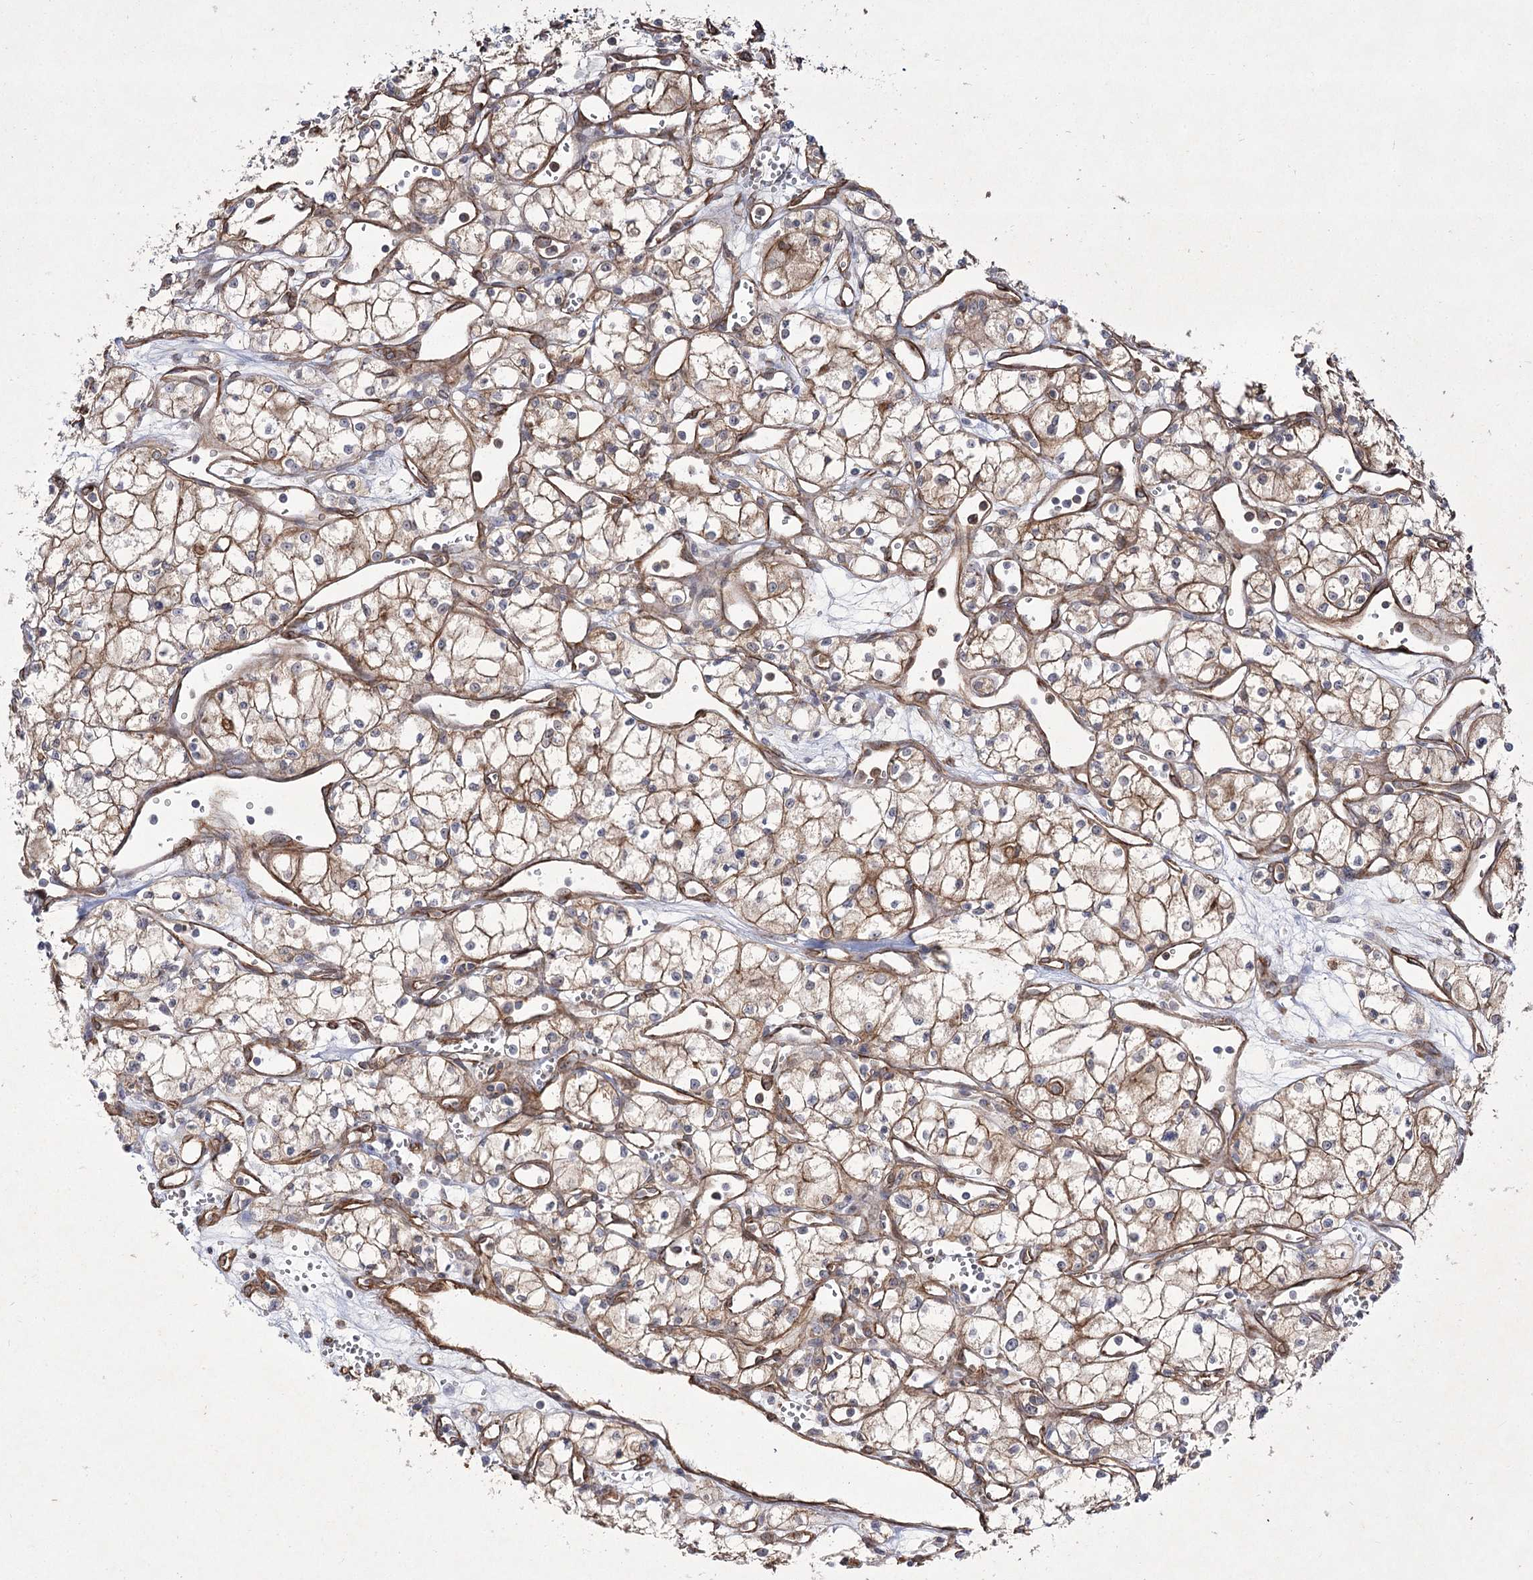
{"staining": {"intensity": "moderate", "quantity": "25%-75%", "location": "cytoplasmic/membranous"}, "tissue": "renal cancer", "cell_type": "Tumor cells", "image_type": "cancer", "snomed": [{"axis": "morphology", "description": "Adenocarcinoma, NOS"}, {"axis": "topography", "description": "Kidney"}], "caption": "Adenocarcinoma (renal) stained for a protein (brown) reveals moderate cytoplasmic/membranous positive expression in about 25%-75% of tumor cells.", "gene": "SH3BP5L", "patient": {"sex": "male", "age": 59}}